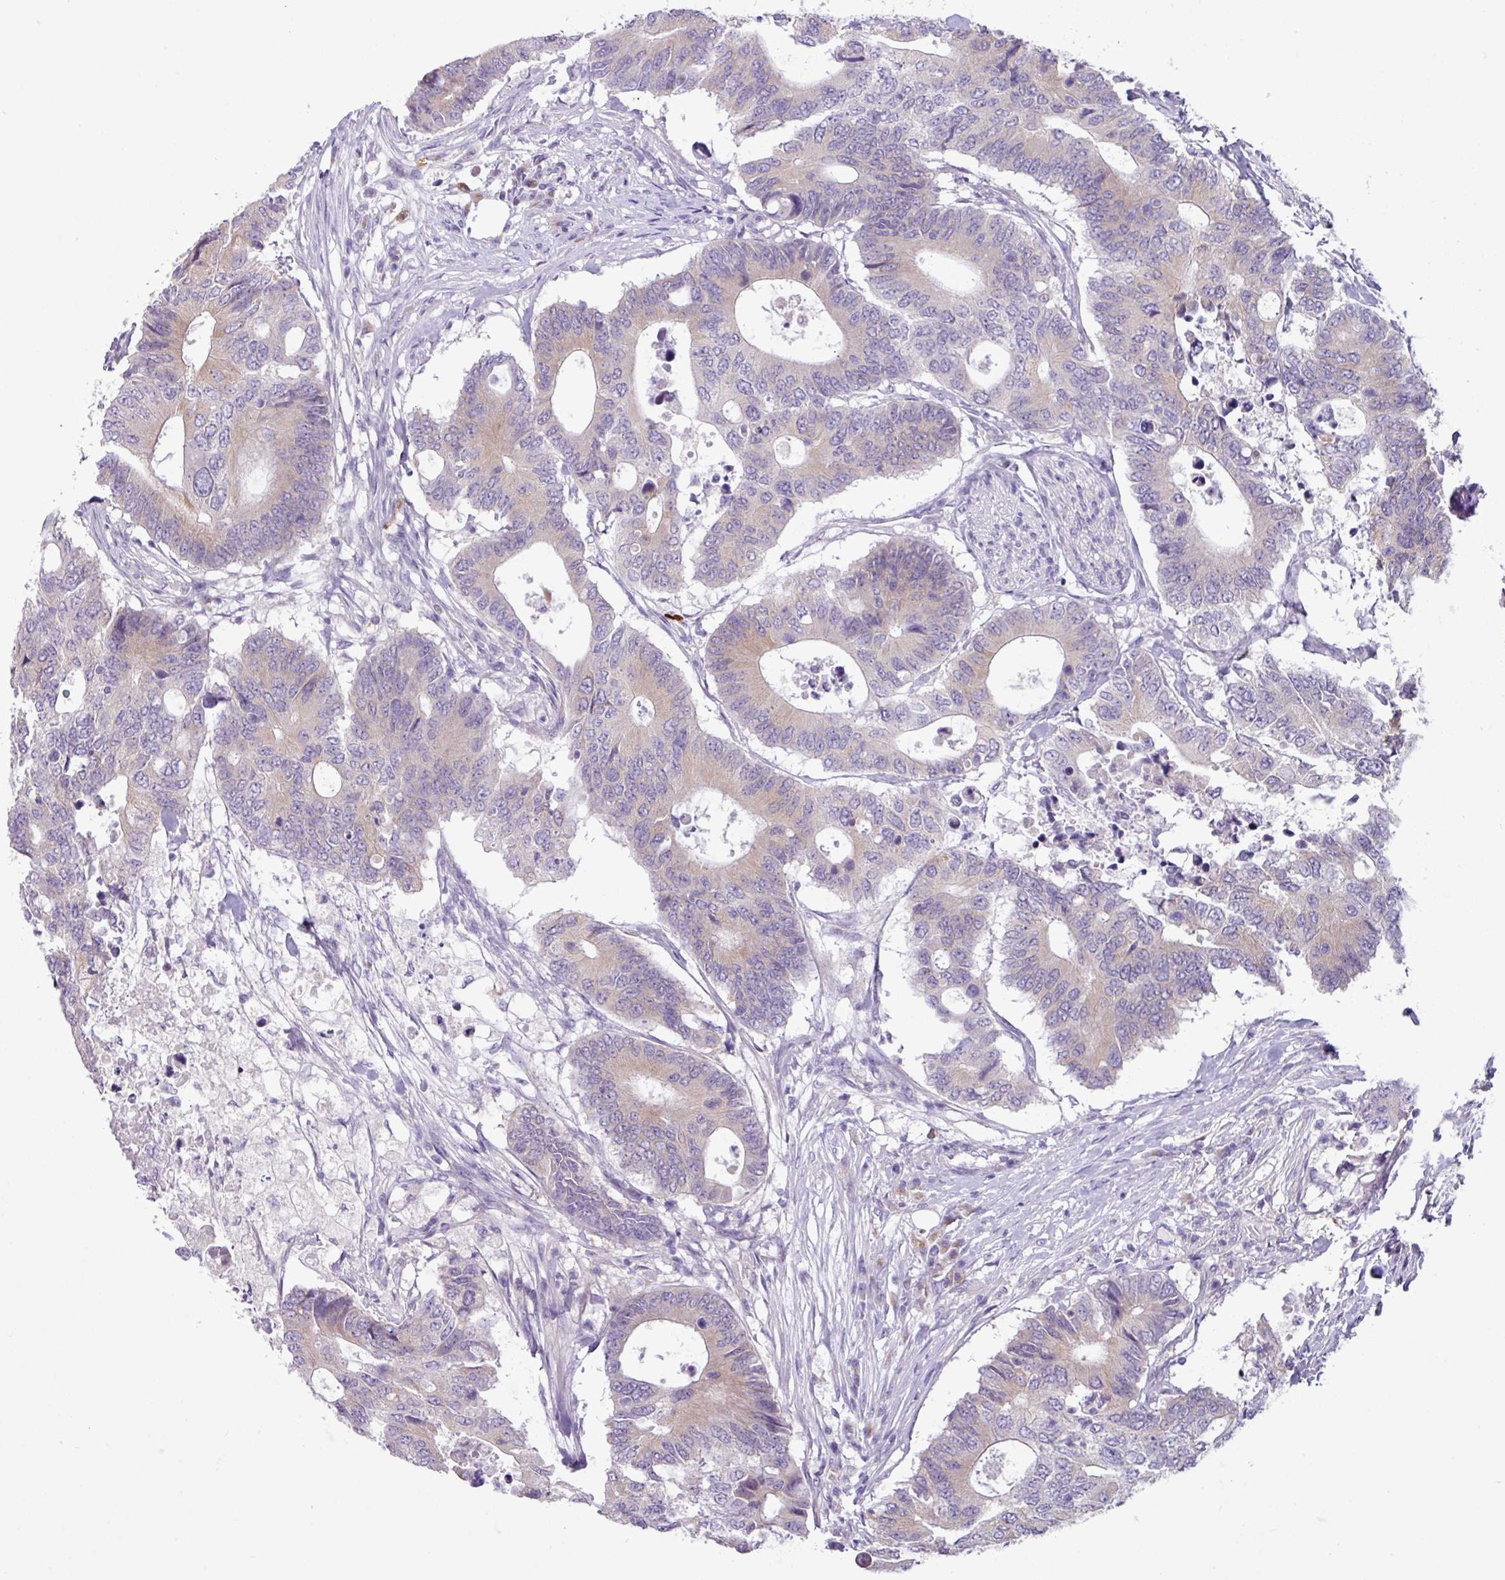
{"staining": {"intensity": "weak", "quantity": "<25%", "location": "cytoplasmic/membranous"}, "tissue": "colorectal cancer", "cell_type": "Tumor cells", "image_type": "cancer", "snomed": [{"axis": "morphology", "description": "Adenocarcinoma, NOS"}, {"axis": "topography", "description": "Colon"}], "caption": "Tumor cells are negative for brown protein staining in colorectal cancer.", "gene": "ZNF524", "patient": {"sex": "male", "age": 71}}